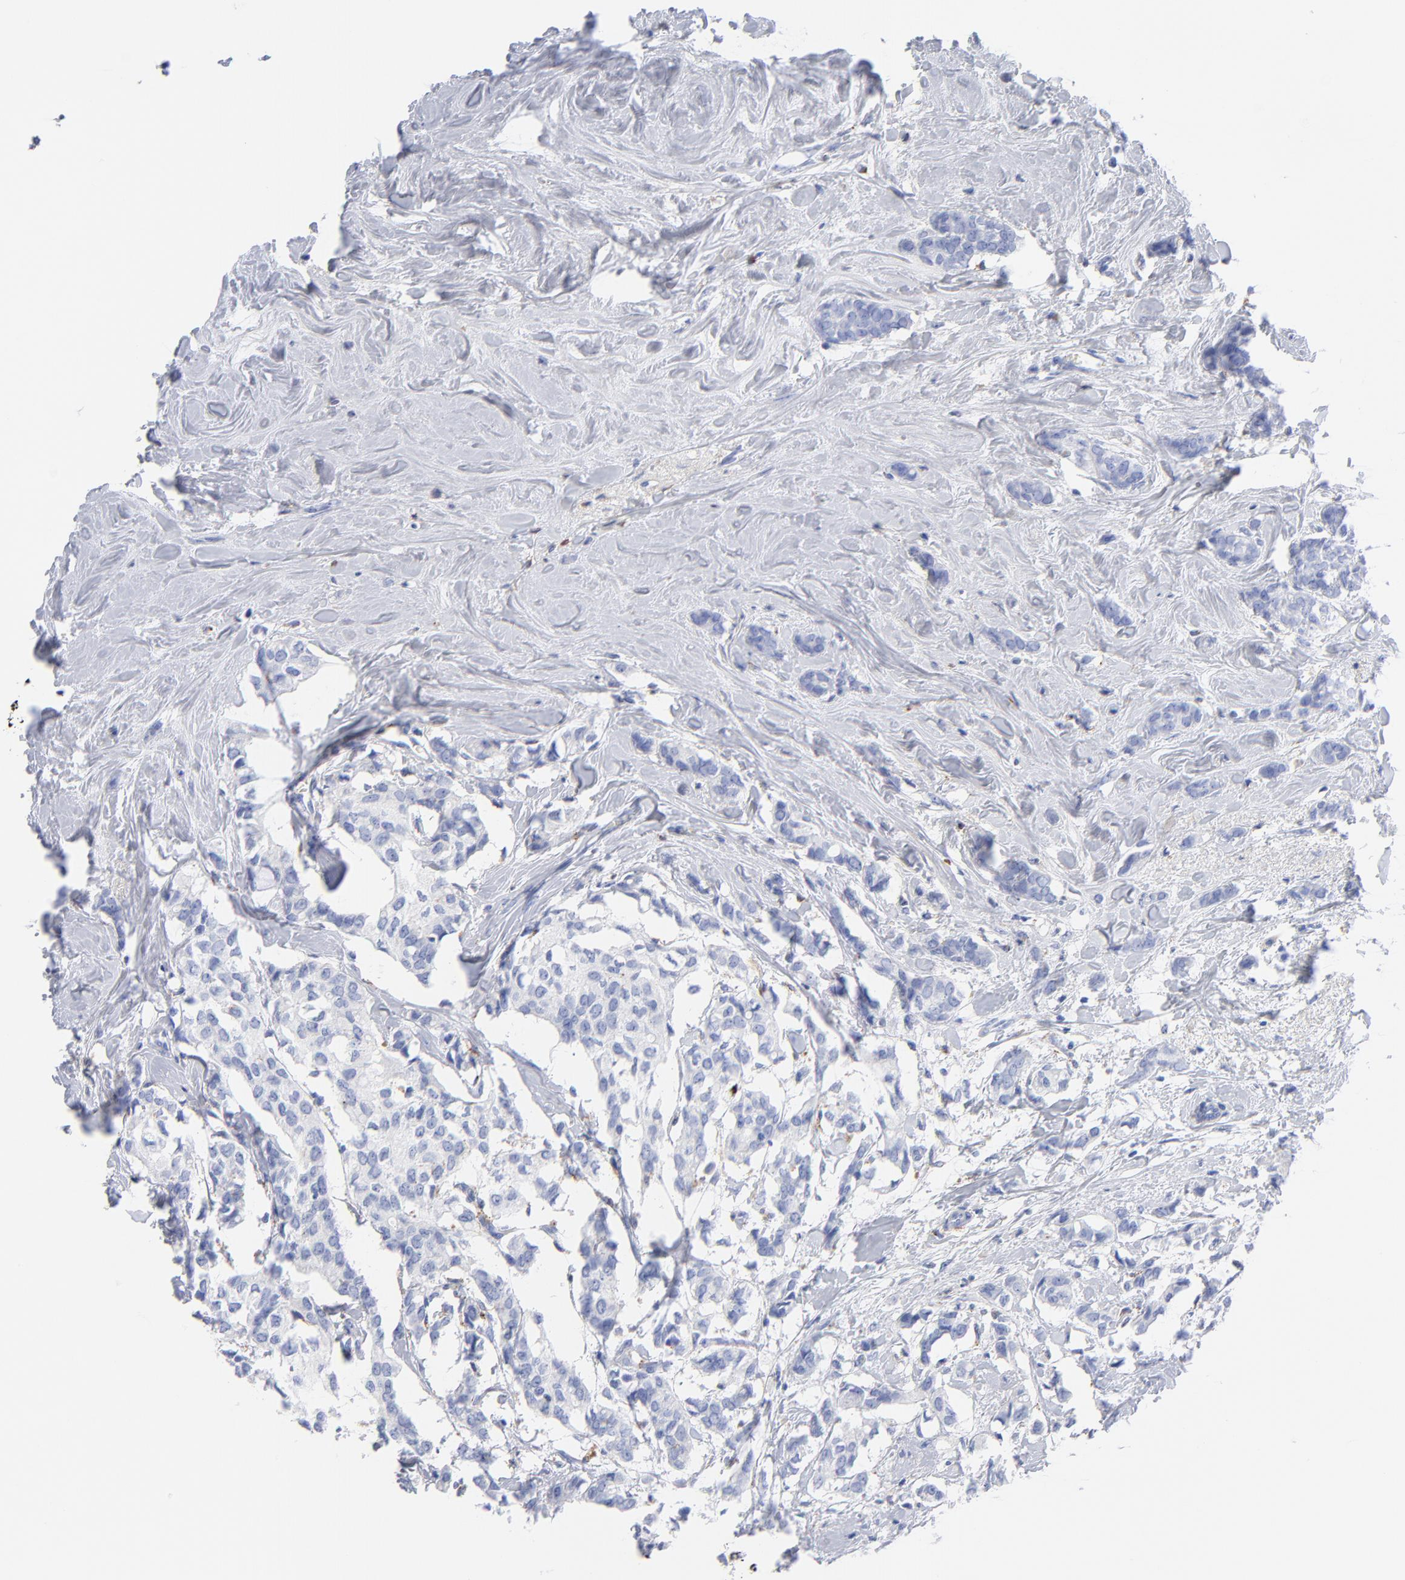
{"staining": {"intensity": "negative", "quantity": "none", "location": "none"}, "tissue": "breast cancer", "cell_type": "Tumor cells", "image_type": "cancer", "snomed": [{"axis": "morphology", "description": "Duct carcinoma"}, {"axis": "topography", "description": "Breast"}], "caption": "The micrograph exhibits no significant expression in tumor cells of breast cancer.", "gene": "CPVL", "patient": {"sex": "female", "age": 84}}